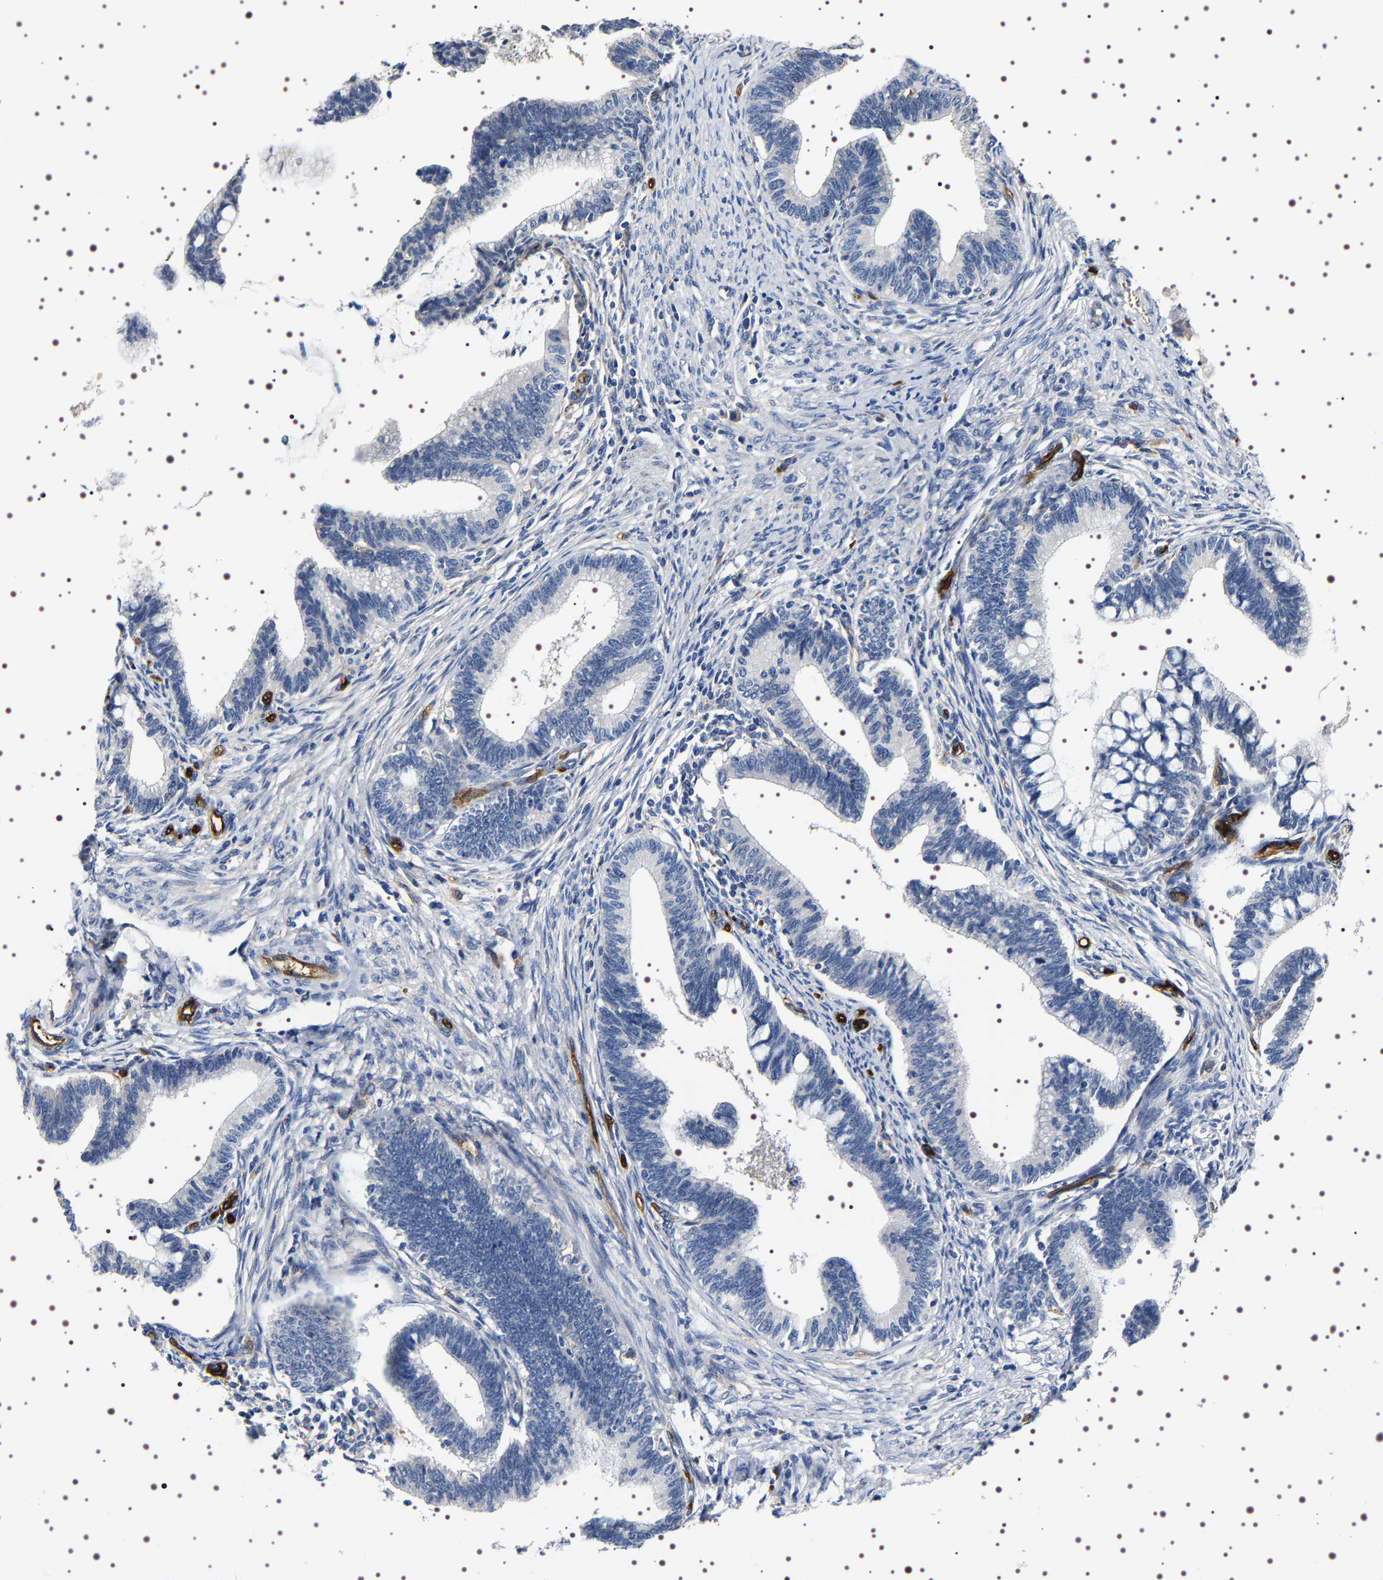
{"staining": {"intensity": "negative", "quantity": "none", "location": "none"}, "tissue": "cervical cancer", "cell_type": "Tumor cells", "image_type": "cancer", "snomed": [{"axis": "morphology", "description": "Adenocarcinoma, NOS"}, {"axis": "topography", "description": "Cervix"}], "caption": "High magnification brightfield microscopy of adenocarcinoma (cervical) stained with DAB (3,3'-diaminobenzidine) (brown) and counterstained with hematoxylin (blue): tumor cells show no significant expression.", "gene": "ALPL", "patient": {"sex": "female", "age": 36}}